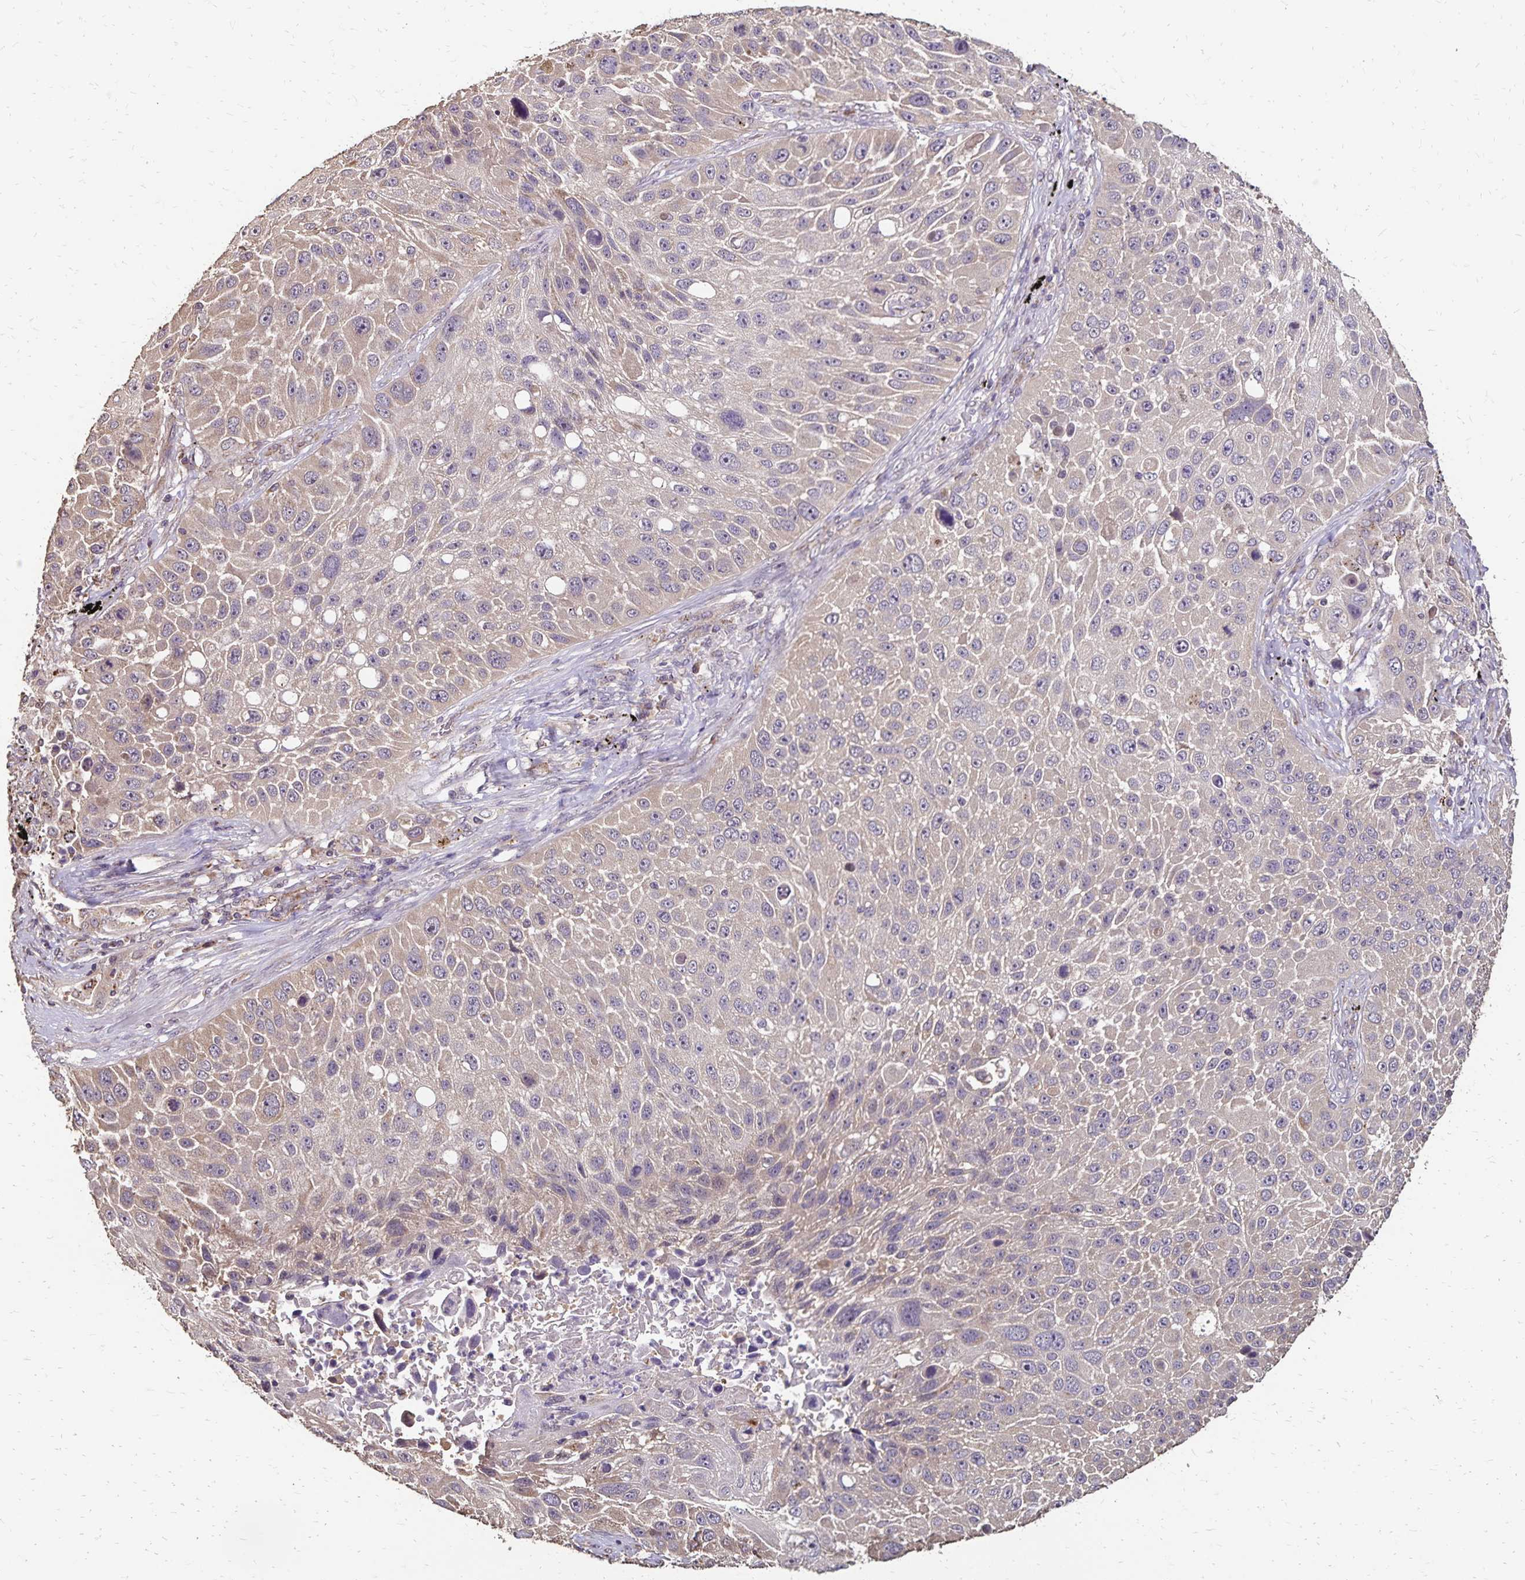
{"staining": {"intensity": "weak", "quantity": "25%-75%", "location": "cytoplasmic/membranous"}, "tissue": "lung cancer", "cell_type": "Tumor cells", "image_type": "cancer", "snomed": [{"axis": "morphology", "description": "Normal morphology"}, {"axis": "morphology", "description": "Squamous cell carcinoma, NOS"}, {"axis": "topography", "description": "Lymph node"}, {"axis": "topography", "description": "Lung"}], "caption": "DAB (3,3'-diaminobenzidine) immunohistochemical staining of human lung cancer (squamous cell carcinoma) exhibits weak cytoplasmic/membranous protein positivity in about 25%-75% of tumor cells.", "gene": "EMC10", "patient": {"sex": "male", "age": 67}}